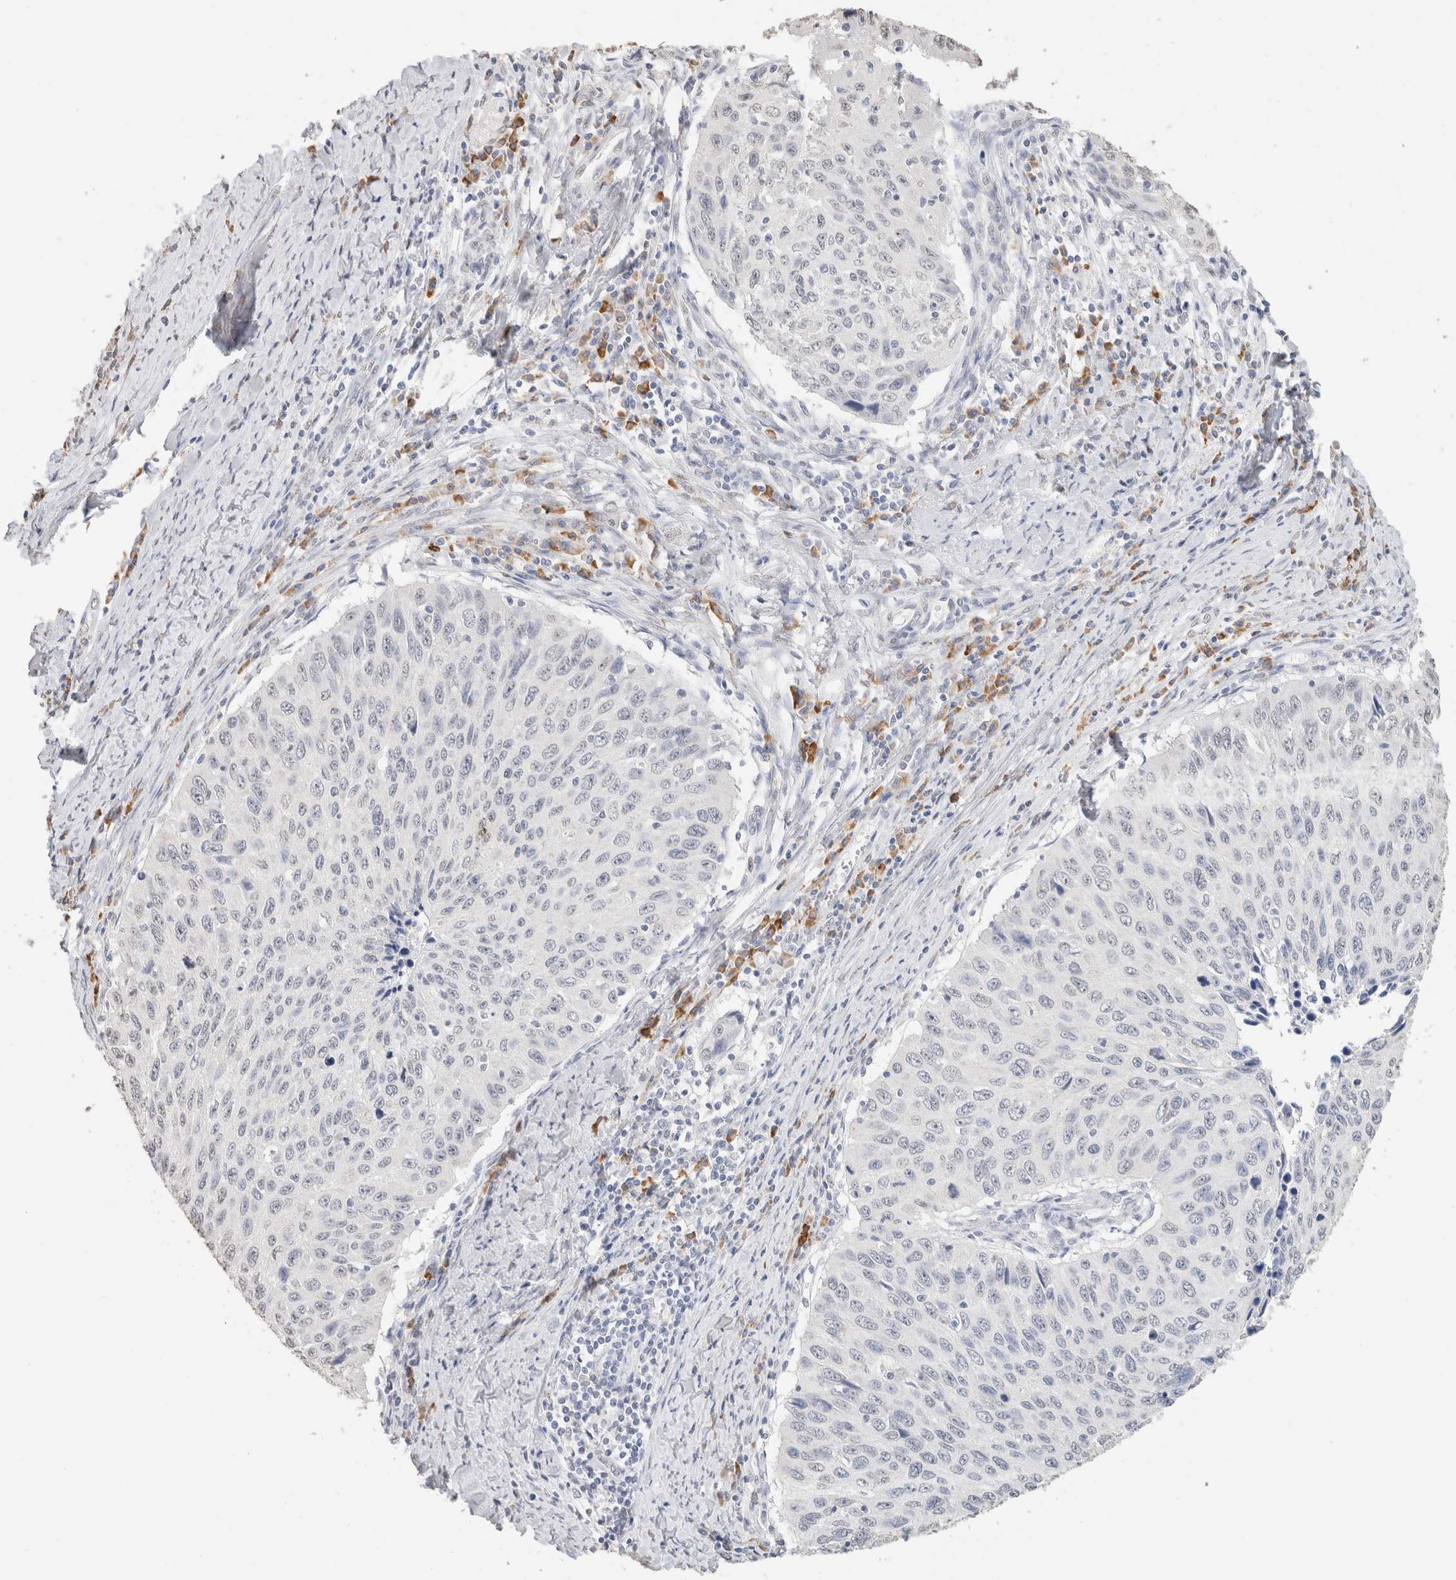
{"staining": {"intensity": "negative", "quantity": "none", "location": "none"}, "tissue": "cervical cancer", "cell_type": "Tumor cells", "image_type": "cancer", "snomed": [{"axis": "morphology", "description": "Squamous cell carcinoma, NOS"}, {"axis": "topography", "description": "Cervix"}], "caption": "Cervical cancer was stained to show a protein in brown. There is no significant positivity in tumor cells. (Stains: DAB immunohistochemistry (IHC) with hematoxylin counter stain, Microscopy: brightfield microscopy at high magnification).", "gene": "CD80", "patient": {"sex": "female", "age": 53}}